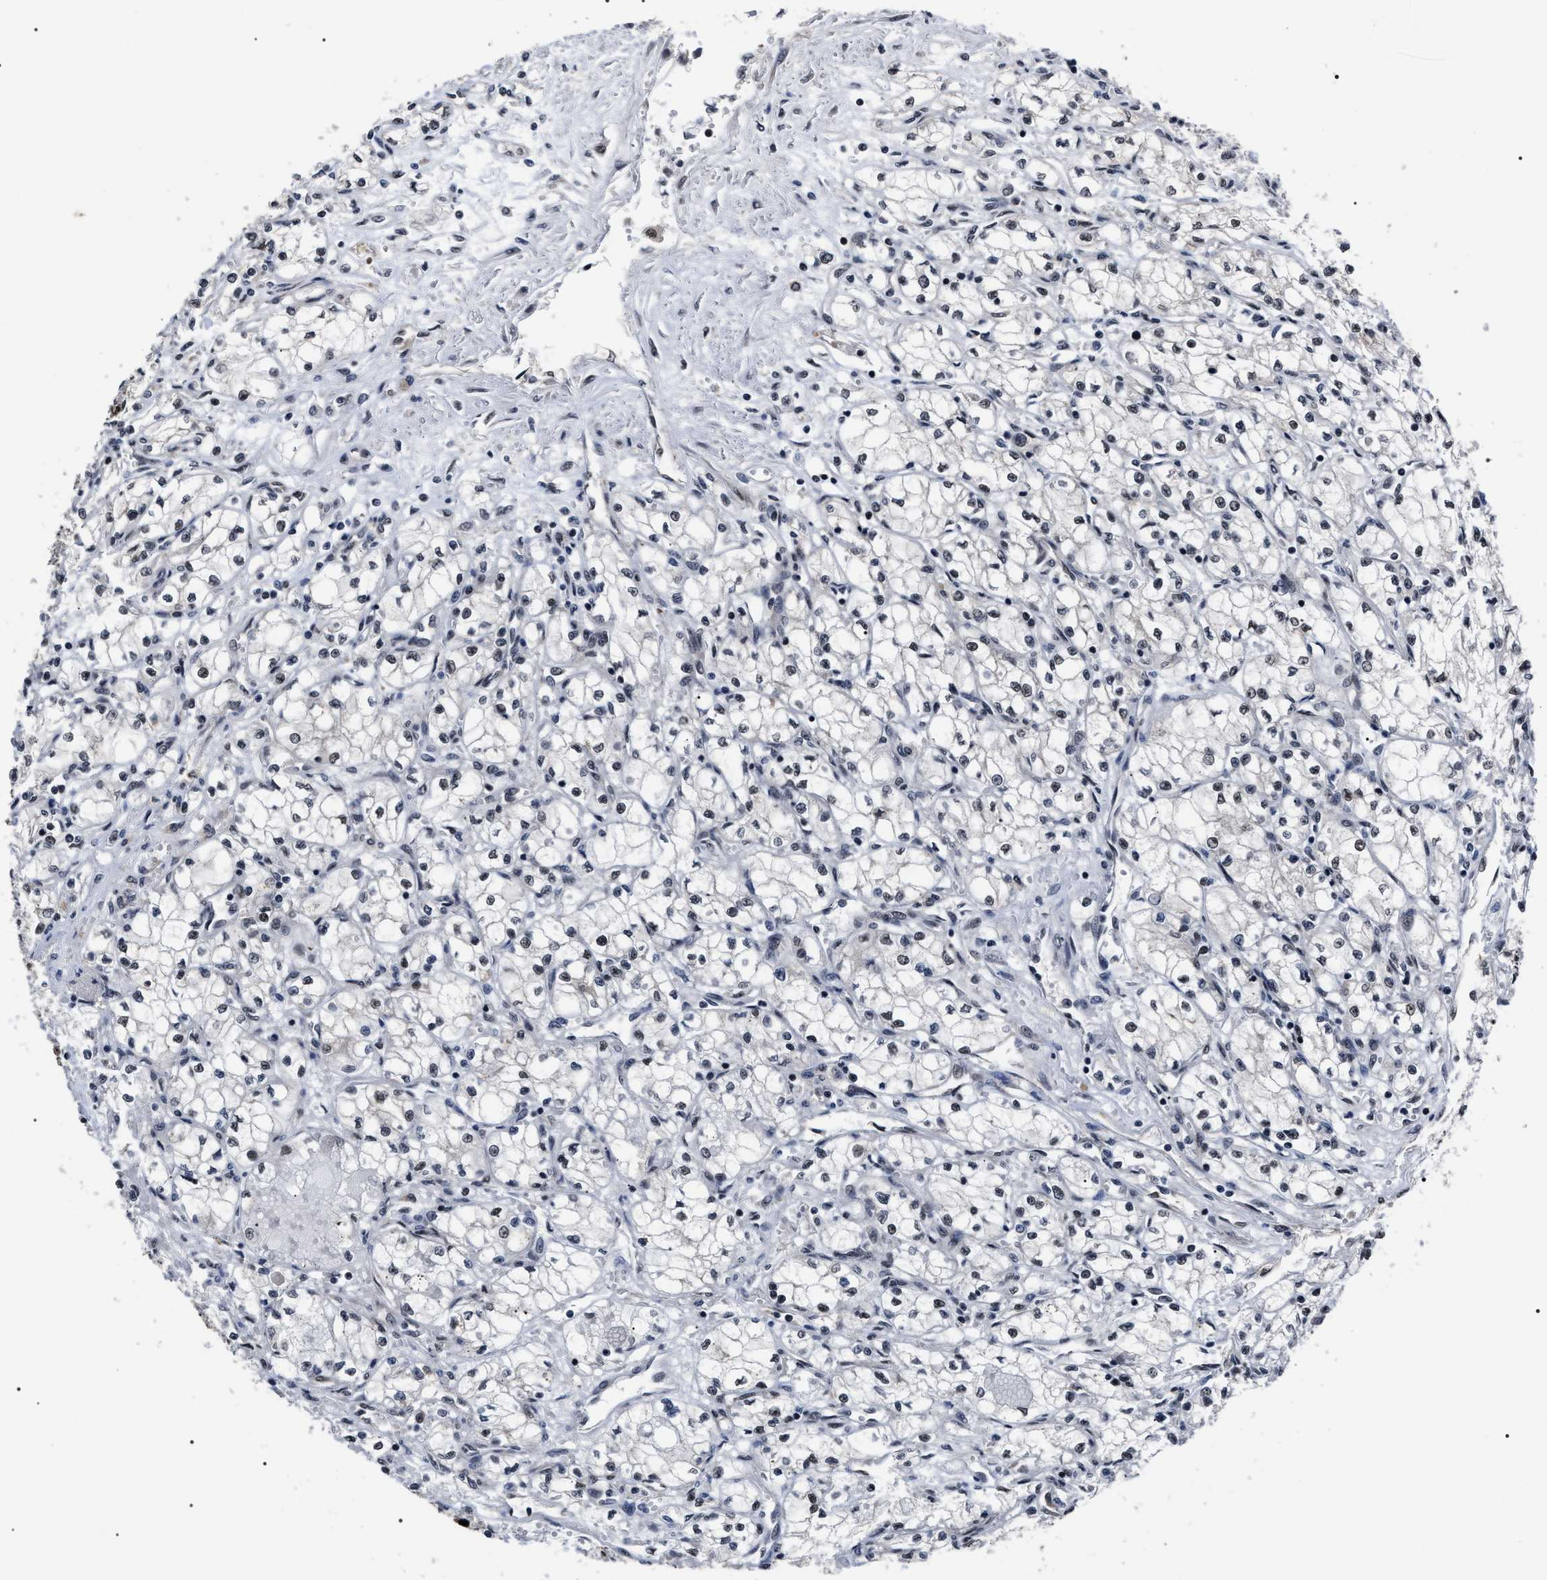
{"staining": {"intensity": "weak", "quantity": "25%-75%", "location": "nuclear"}, "tissue": "renal cancer", "cell_type": "Tumor cells", "image_type": "cancer", "snomed": [{"axis": "morphology", "description": "Normal tissue, NOS"}, {"axis": "morphology", "description": "Adenocarcinoma, NOS"}, {"axis": "topography", "description": "Kidney"}], "caption": "A high-resolution photomicrograph shows immunohistochemistry (IHC) staining of renal adenocarcinoma, which exhibits weak nuclear positivity in approximately 25%-75% of tumor cells. (Stains: DAB in brown, nuclei in blue, Microscopy: brightfield microscopy at high magnification).", "gene": "CSNK2A1", "patient": {"sex": "male", "age": 59}}